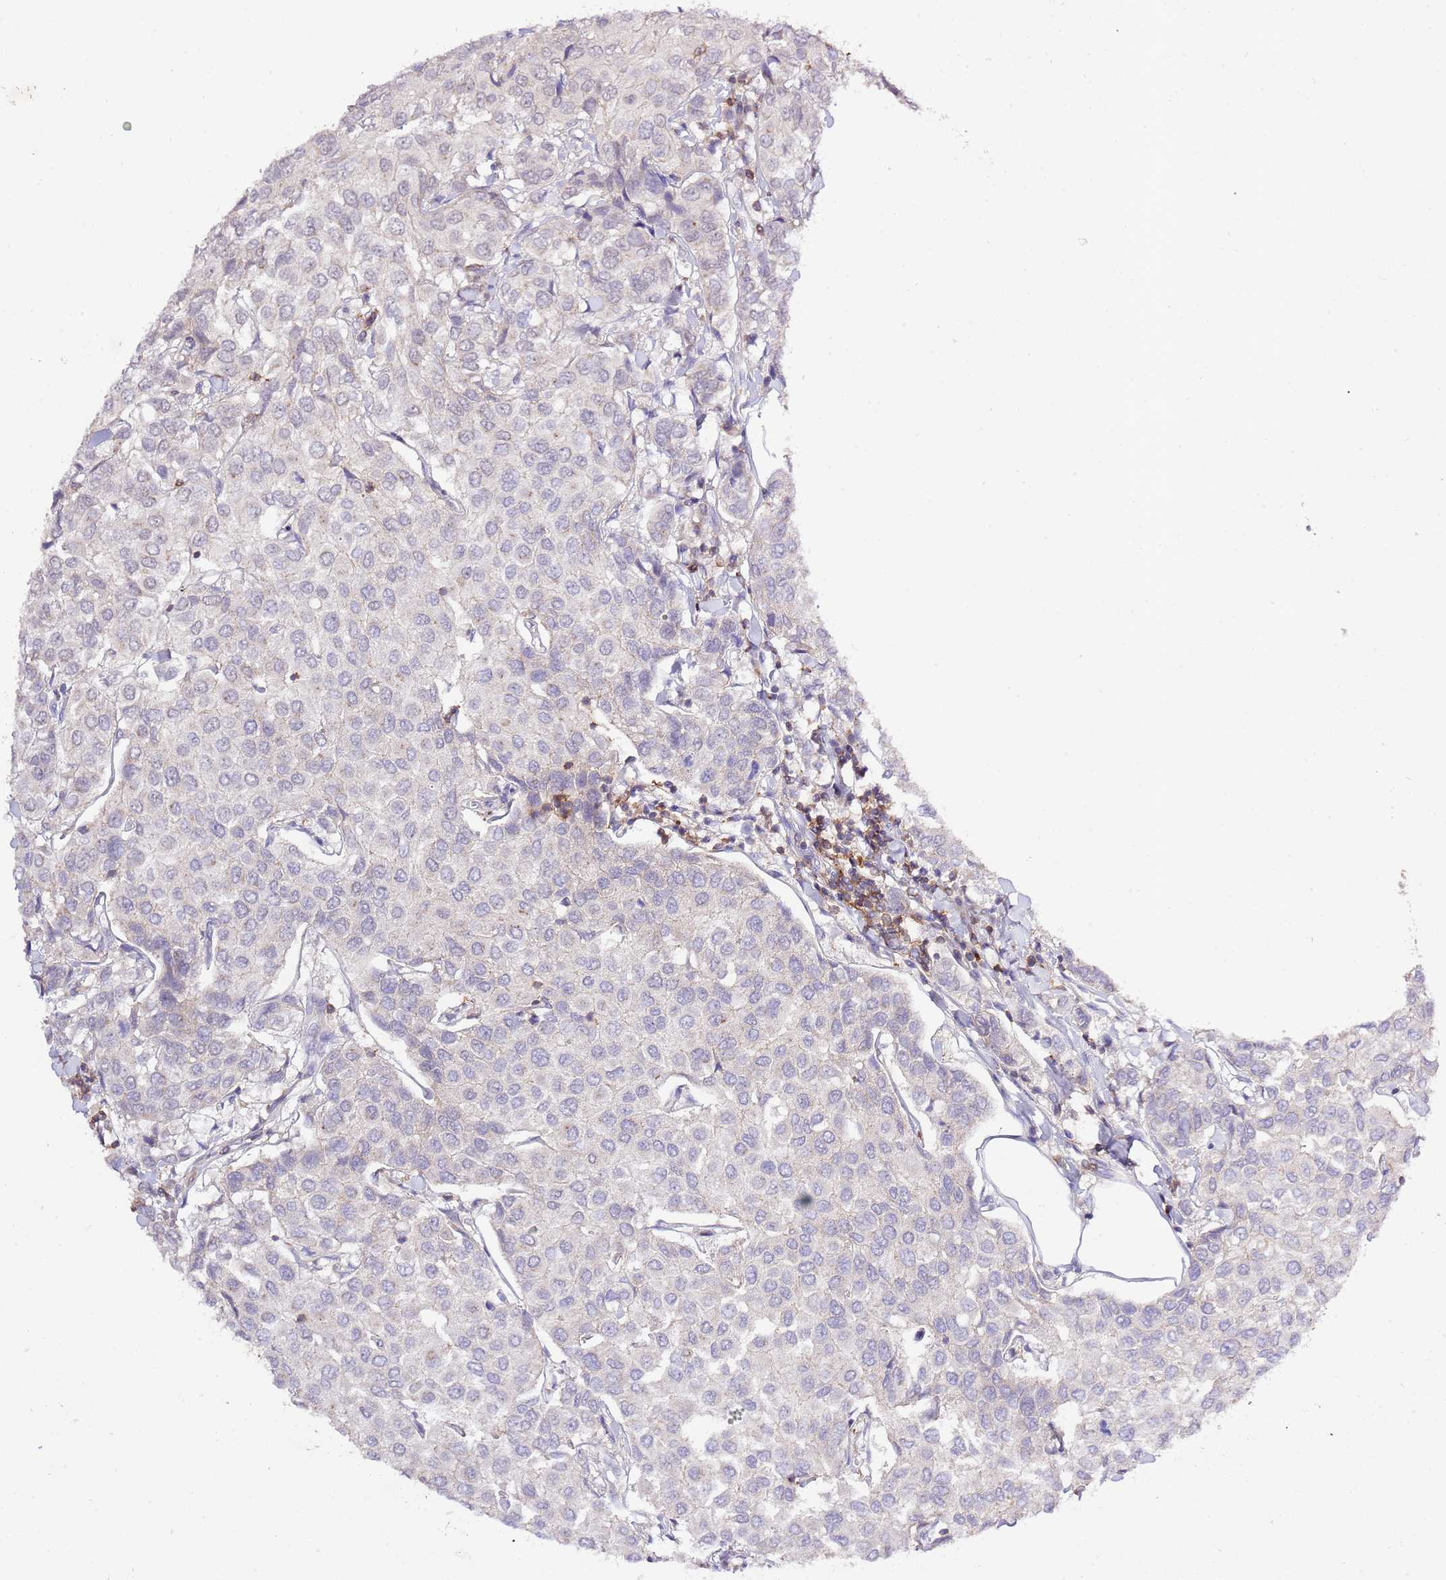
{"staining": {"intensity": "negative", "quantity": "none", "location": "none"}, "tissue": "breast cancer", "cell_type": "Tumor cells", "image_type": "cancer", "snomed": [{"axis": "morphology", "description": "Duct carcinoma"}, {"axis": "topography", "description": "Breast"}], "caption": "Breast cancer was stained to show a protein in brown. There is no significant positivity in tumor cells.", "gene": "EFHD1", "patient": {"sex": "female", "age": 55}}